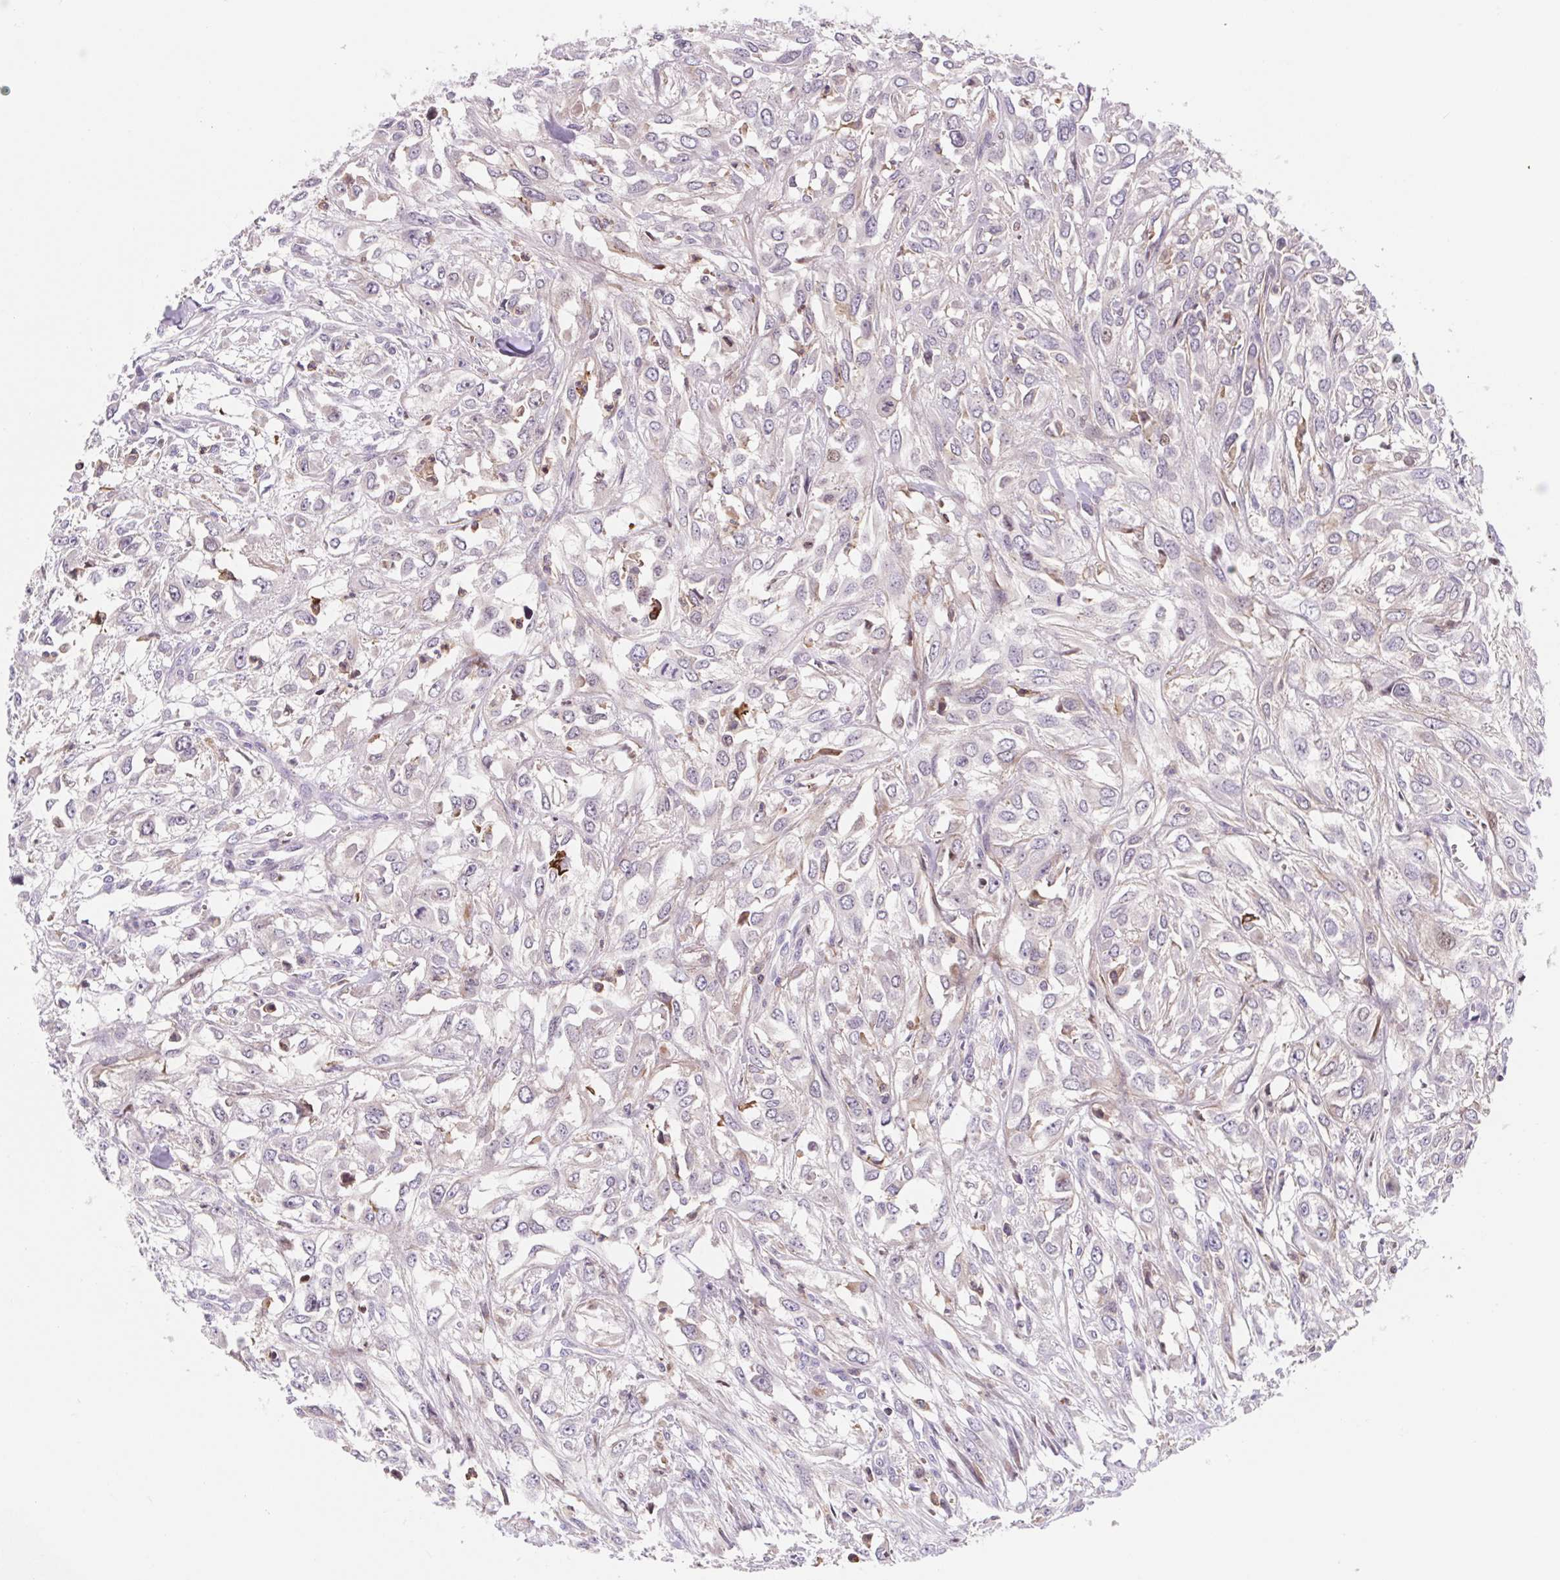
{"staining": {"intensity": "negative", "quantity": "none", "location": "none"}, "tissue": "urothelial cancer", "cell_type": "Tumor cells", "image_type": "cancer", "snomed": [{"axis": "morphology", "description": "Urothelial carcinoma, High grade"}, {"axis": "topography", "description": "Urinary bladder"}], "caption": "The IHC image has no significant staining in tumor cells of urothelial cancer tissue. Brightfield microscopy of IHC stained with DAB (3,3'-diaminobenzidine) (brown) and hematoxylin (blue), captured at high magnification.", "gene": "TPRG1", "patient": {"sex": "male", "age": 67}}